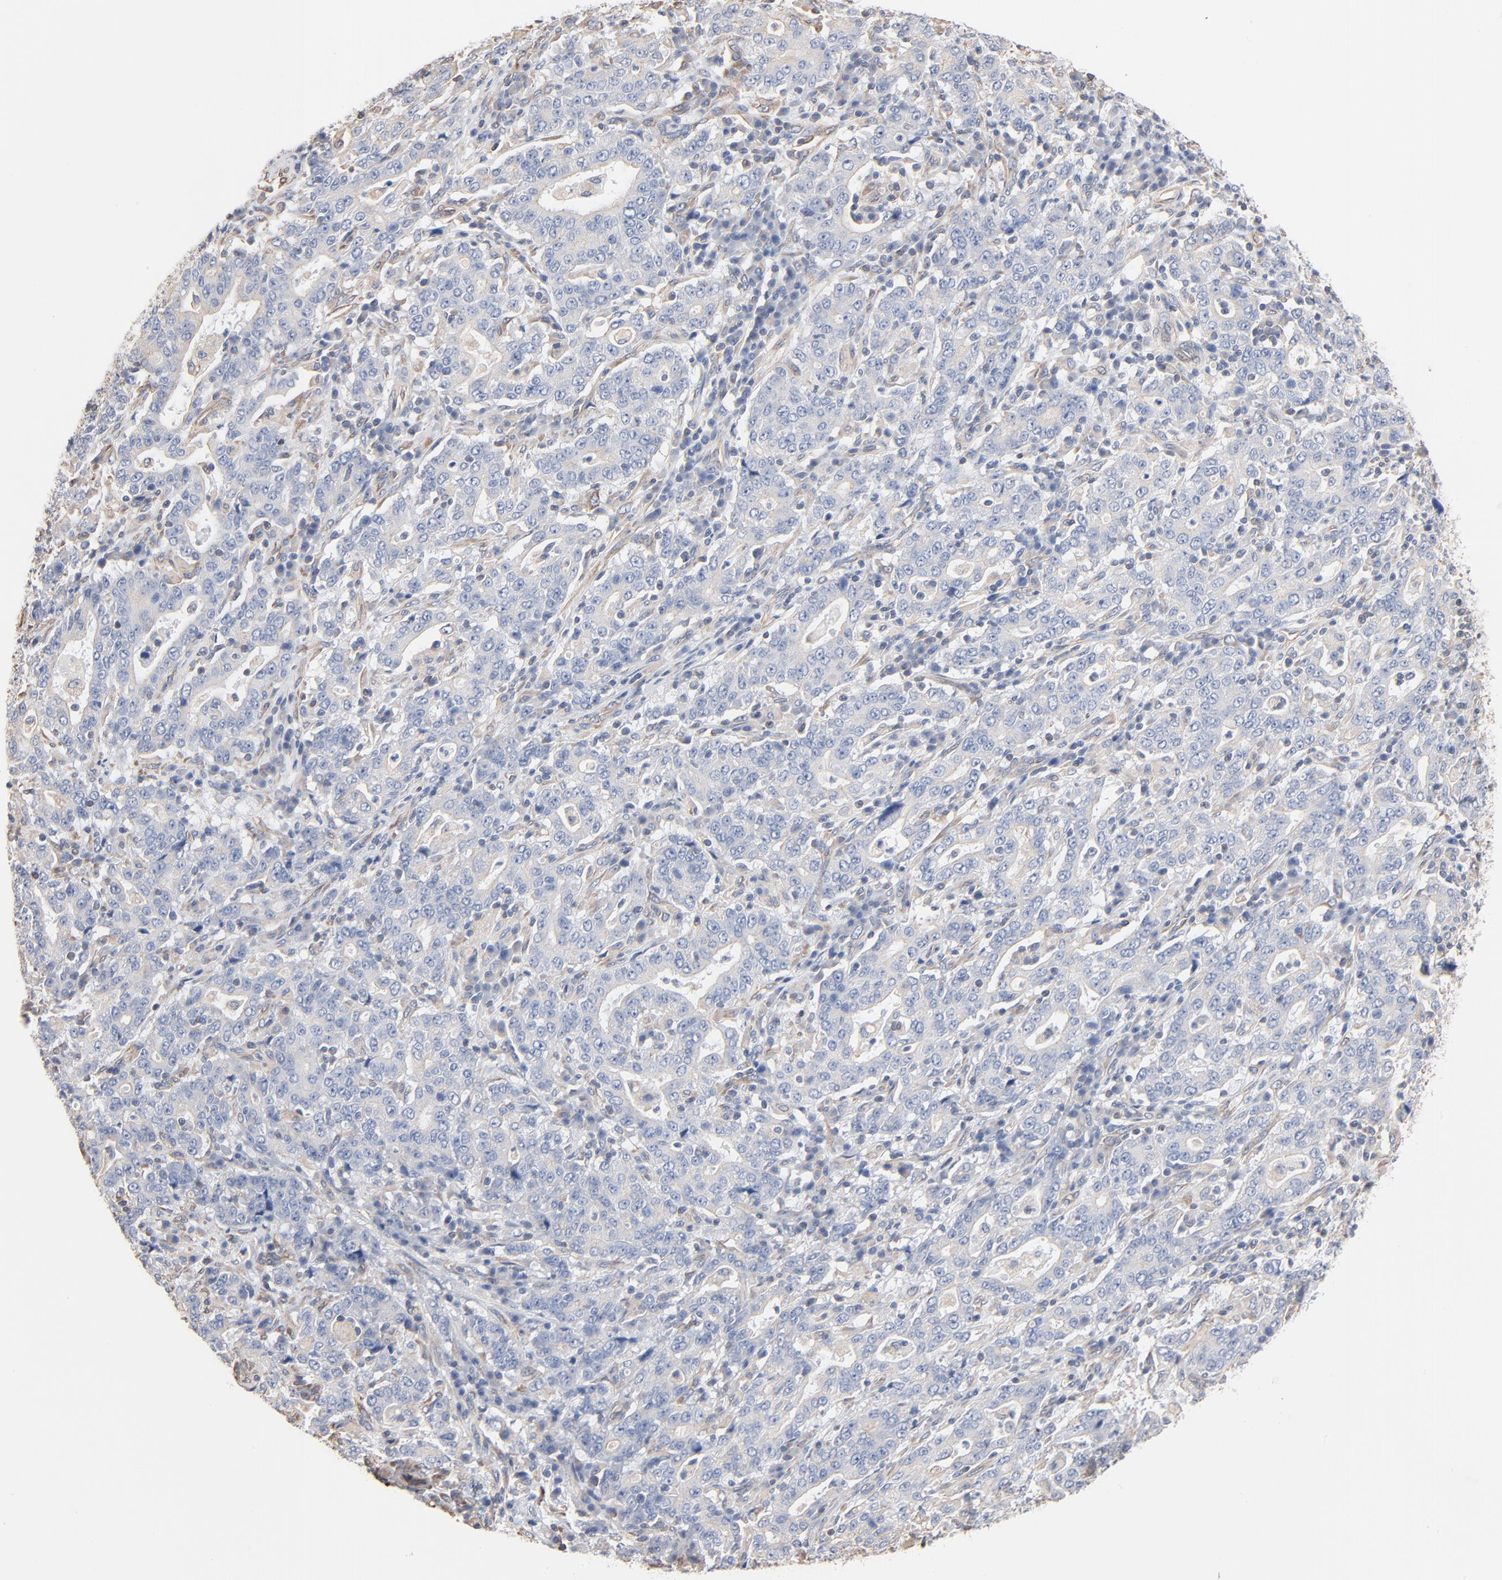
{"staining": {"intensity": "negative", "quantity": "none", "location": "none"}, "tissue": "stomach cancer", "cell_type": "Tumor cells", "image_type": "cancer", "snomed": [{"axis": "morphology", "description": "Normal tissue, NOS"}, {"axis": "morphology", "description": "Adenocarcinoma, NOS"}, {"axis": "topography", "description": "Stomach, upper"}, {"axis": "topography", "description": "Stomach"}], "caption": "A high-resolution micrograph shows immunohistochemistry (IHC) staining of stomach cancer (adenocarcinoma), which exhibits no significant staining in tumor cells.", "gene": "ABCD4", "patient": {"sex": "male", "age": 59}}